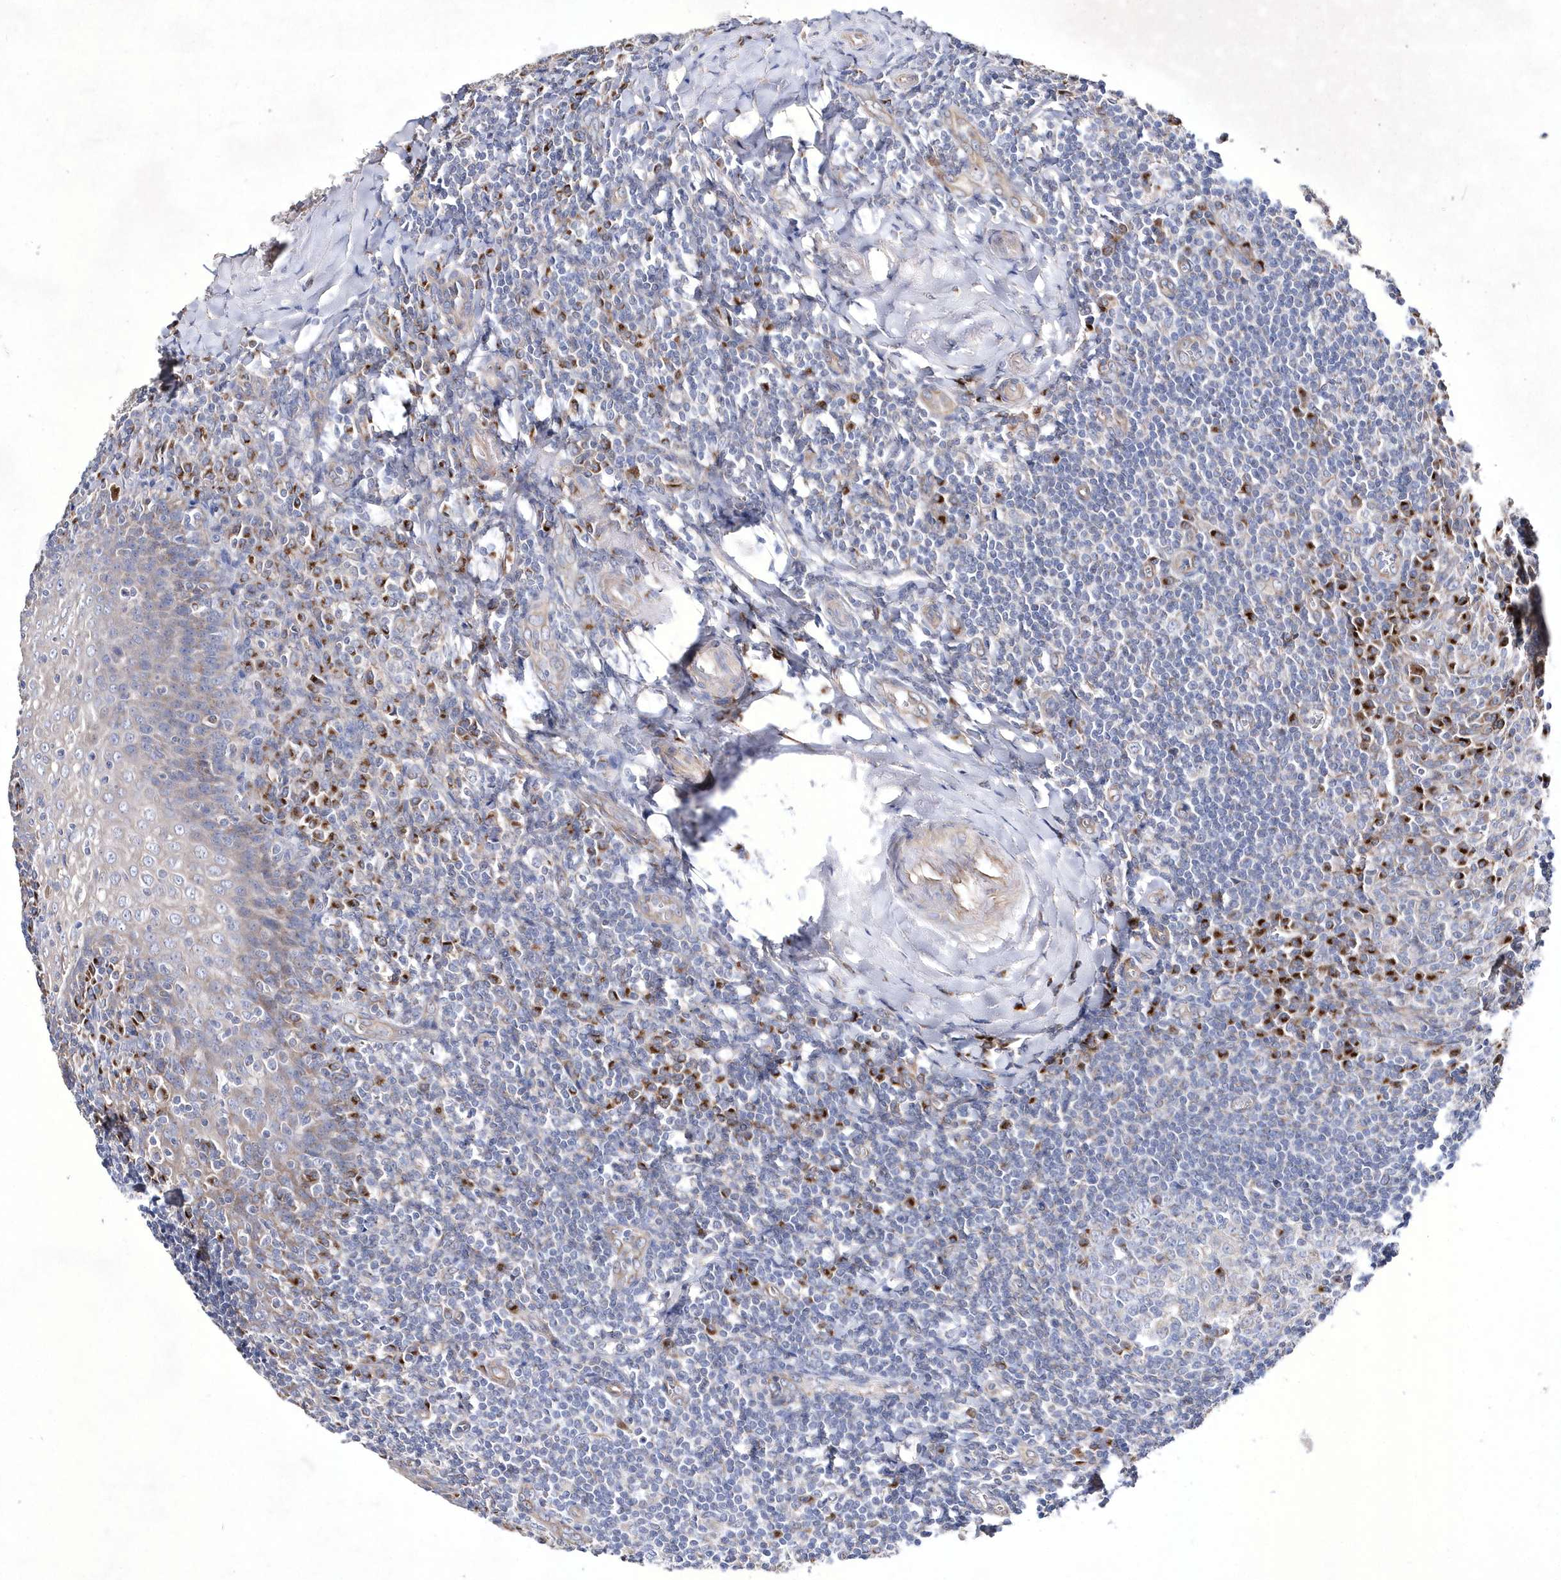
{"staining": {"intensity": "negative", "quantity": "none", "location": "none"}, "tissue": "tonsil", "cell_type": "Germinal center cells", "image_type": "normal", "snomed": [{"axis": "morphology", "description": "Normal tissue, NOS"}, {"axis": "topography", "description": "Tonsil"}], "caption": "Immunohistochemical staining of benign human tonsil shows no significant staining in germinal center cells.", "gene": "METTL8", "patient": {"sex": "male", "age": 27}}